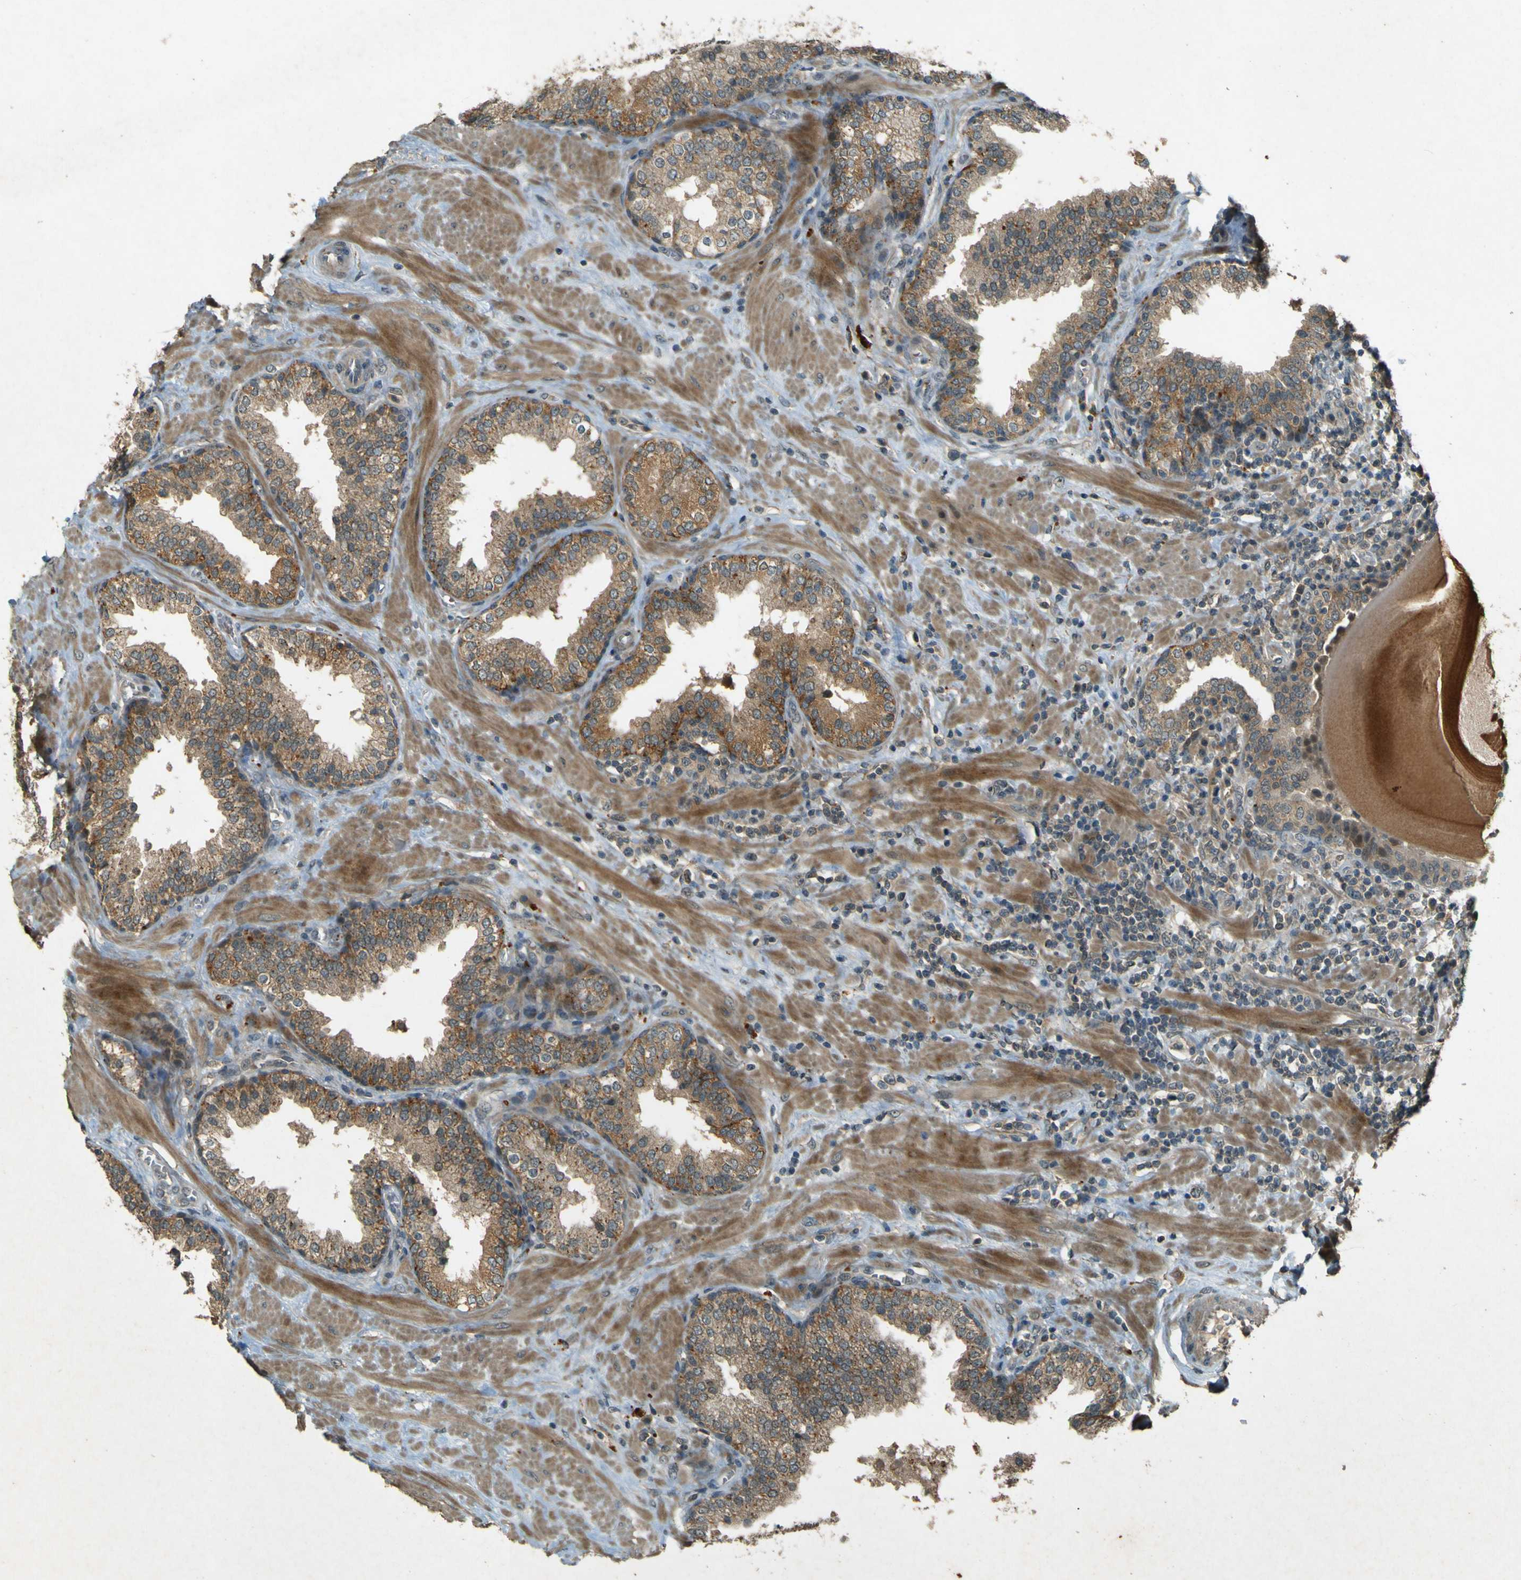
{"staining": {"intensity": "strong", "quantity": "<25%", "location": "cytoplasmic/membranous"}, "tissue": "prostate", "cell_type": "Glandular cells", "image_type": "normal", "snomed": [{"axis": "morphology", "description": "Normal tissue, NOS"}, {"axis": "topography", "description": "Prostate"}], "caption": "An image showing strong cytoplasmic/membranous staining in approximately <25% of glandular cells in unremarkable prostate, as visualized by brown immunohistochemical staining.", "gene": "MPDZ", "patient": {"sex": "male", "age": 51}}